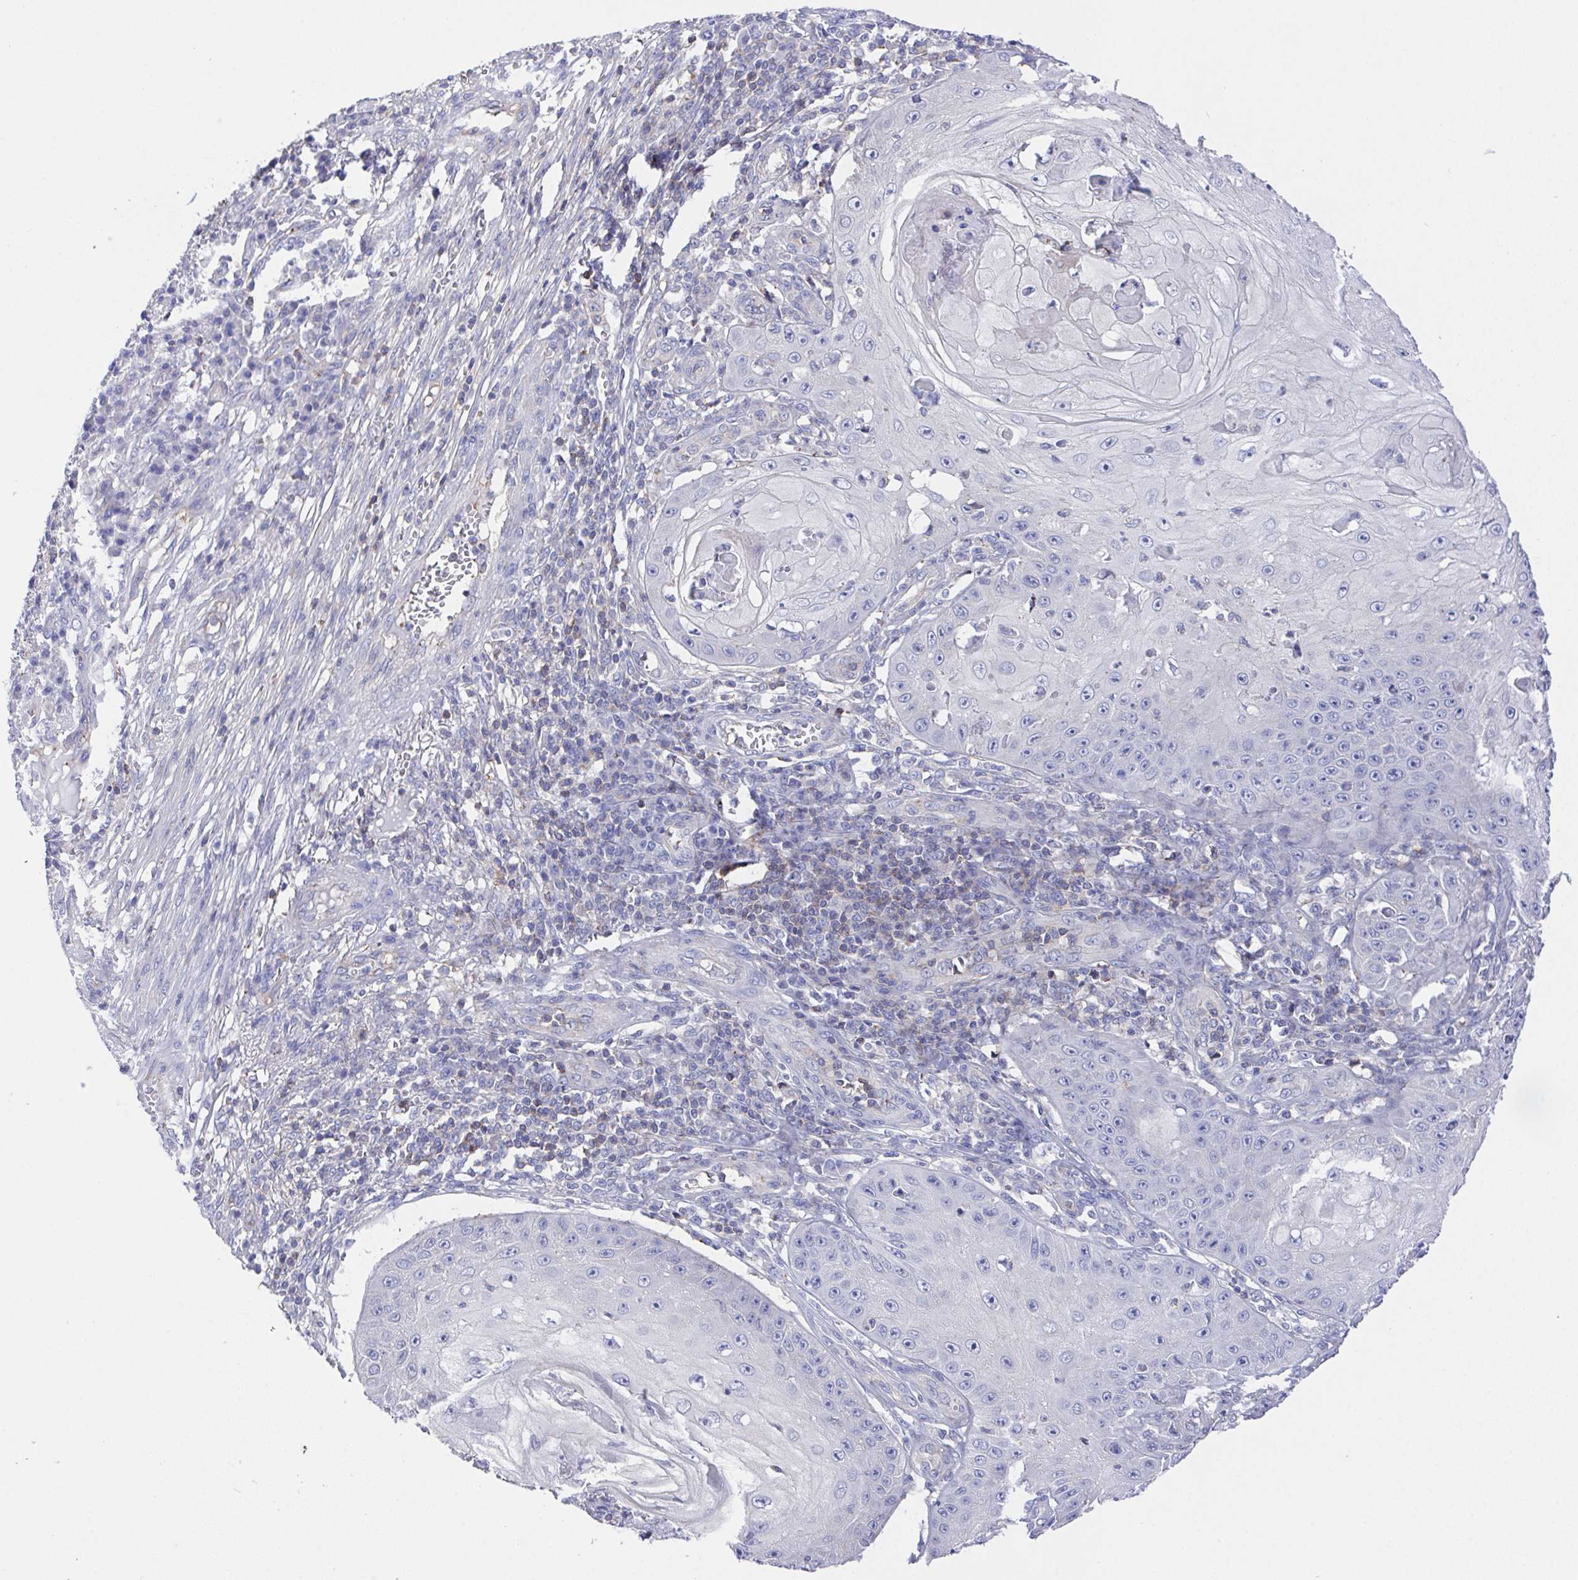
{"staining": {"intensity": "negative", "quantity": "none", "location": "none"}, "tissue": "skin cancer", "cell_type": "Tumor cells", "image_type": "cancer", "snomed": [{"axis": "morphology", "description": "Squamous cell carcinoma, NOS"}, {"axis": "topography", "description": "Skin"}], "caption": "An IHC histopathology image of skin squamous cell carcinoma is shown. There is no staining in tumor cells of skin squamous cell carcinoma.", "gene": "PRG3", "patient": {"sex": "male", "age": 70}}